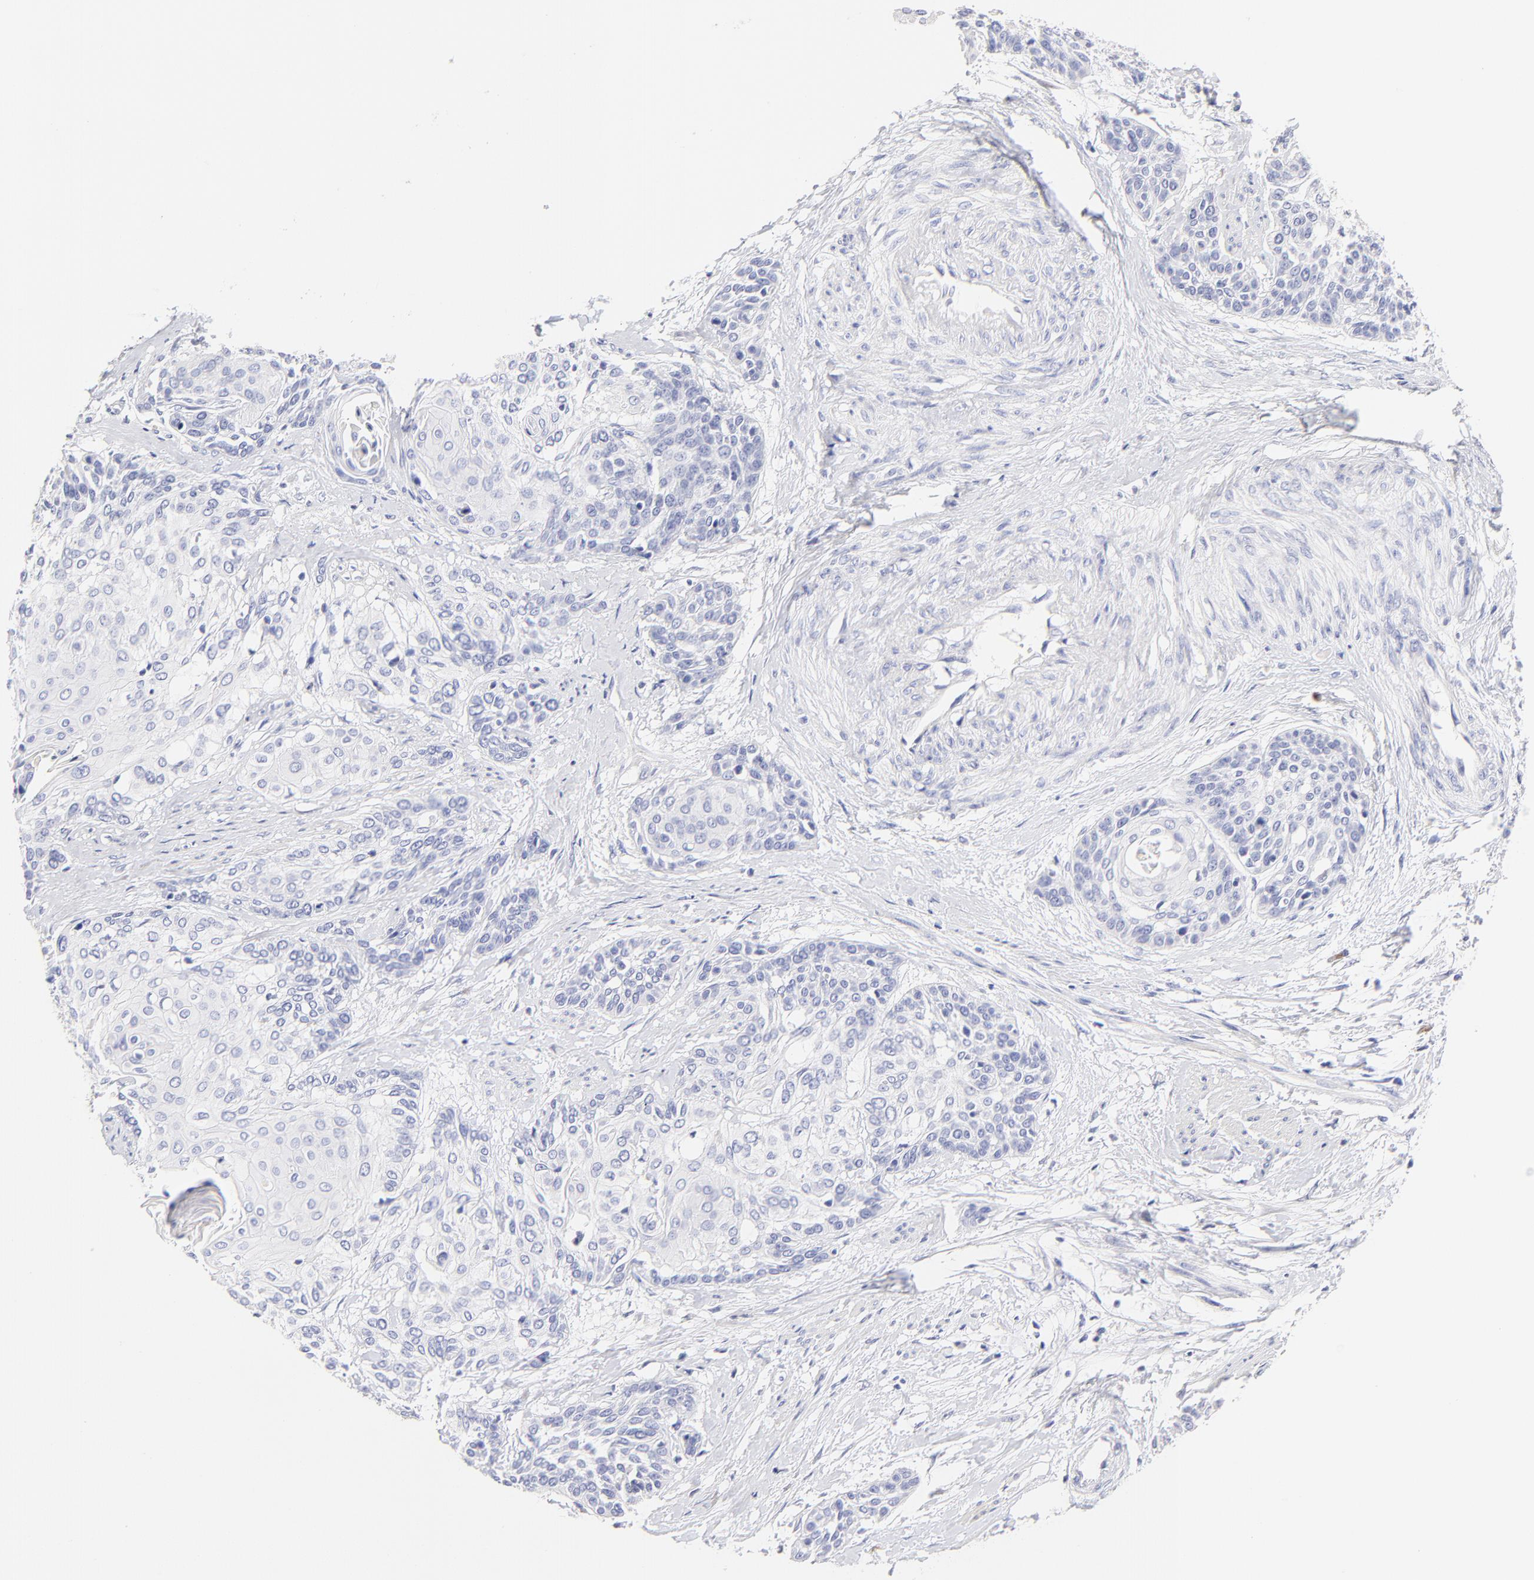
{"staining": {"intensity": "negative", "quantity": "none", "location": "none"}, "tissue": "cervical cancer", "cell_type": "Tumor cells", "image_type": "cancer", "snomed": [{"axis": "morphology", "description": "Squamous cell carcinoma, NOS"}, {"axis": "topography", "description": "Cervix"}], "caption": "Tumor cells are negative for brown protein staining in squamous cell carcinoma (cervical).", "gene": "ASB9", "patient": {"sex": "female", "age": 57}}